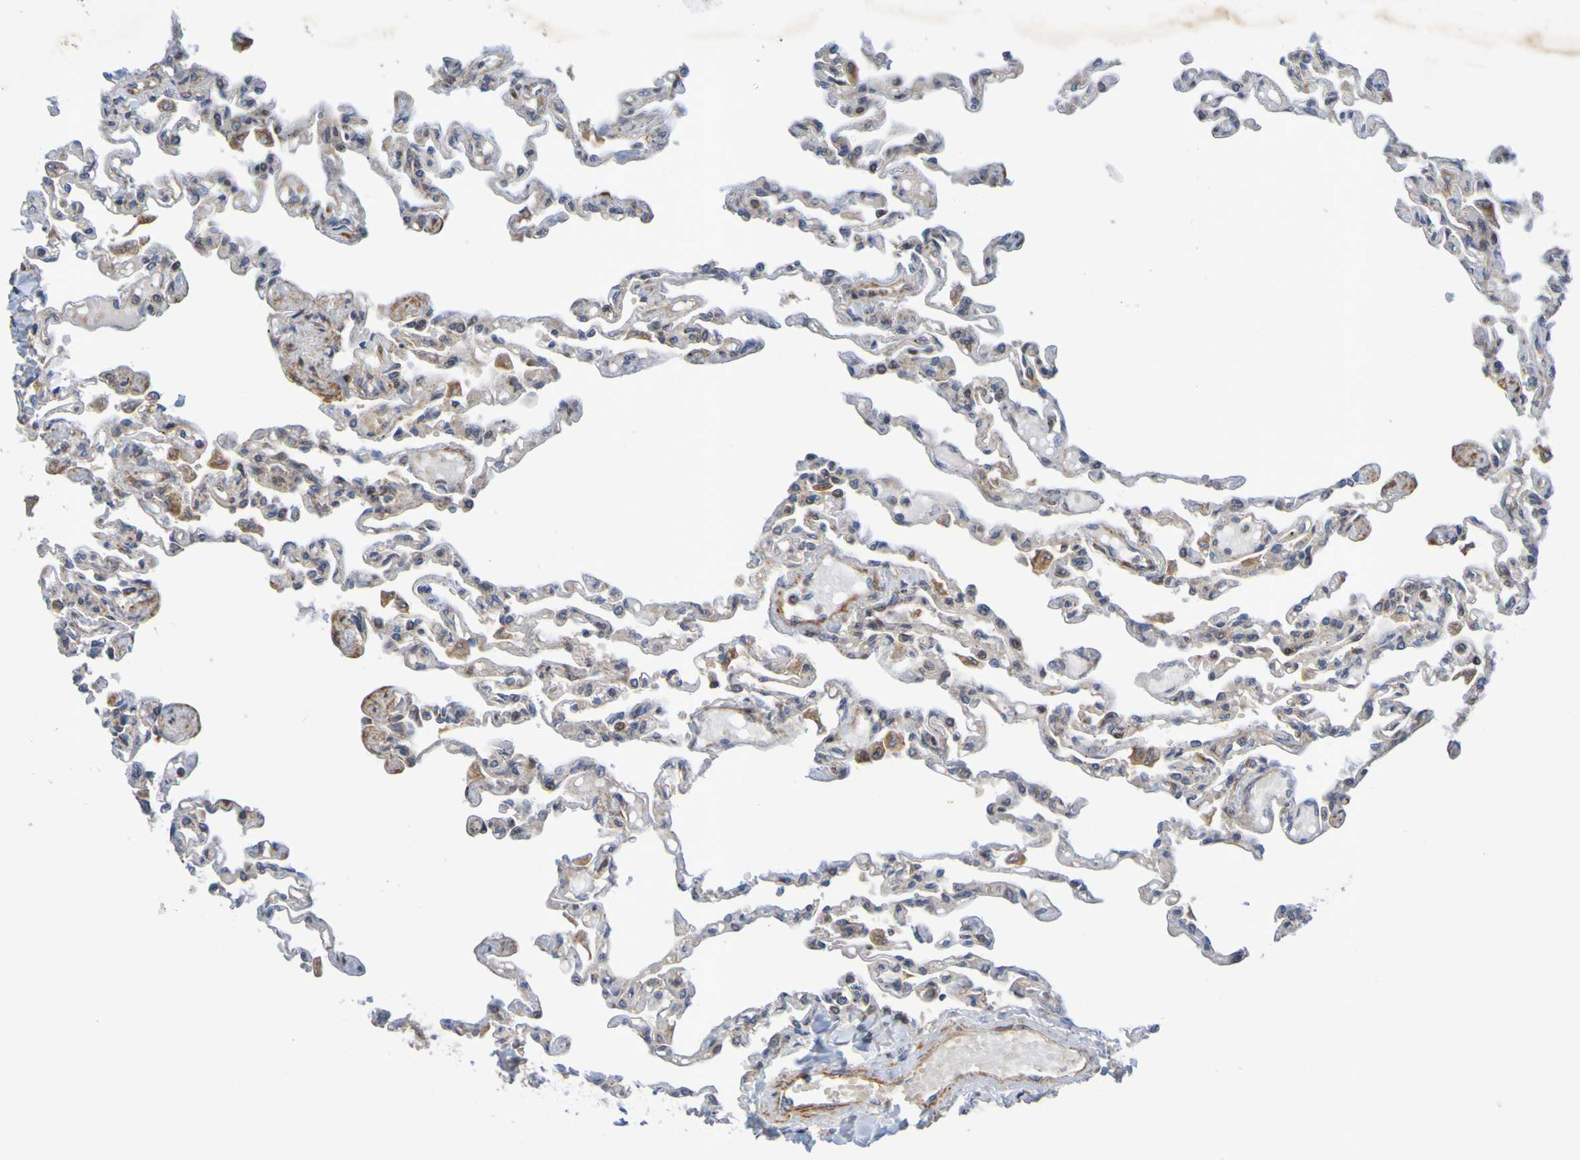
{"staining": {"intensity": "moderate", "quantity": "25%-75%", "location": "cytoplasmic/membranous"}, "tissue": "lung", "cell_type": "Alveolar cells", "image_type": "normal", "snomed": [{"axis": "morphology", "description": "Normal tissue, NOS"}, {"axis": "topography", "description": "Lung"}], "caption": "IHC histopathology image of benign lung: lung stained using IHC reveals medium levels of moderate protein expression localized specifically in the cytoplasmic/membranous of alveolar cells, appearing as a cytoplasmic/membranous brown color.", "gene": "CCDC51", "patient": {"sex": "male", "age": 21}}